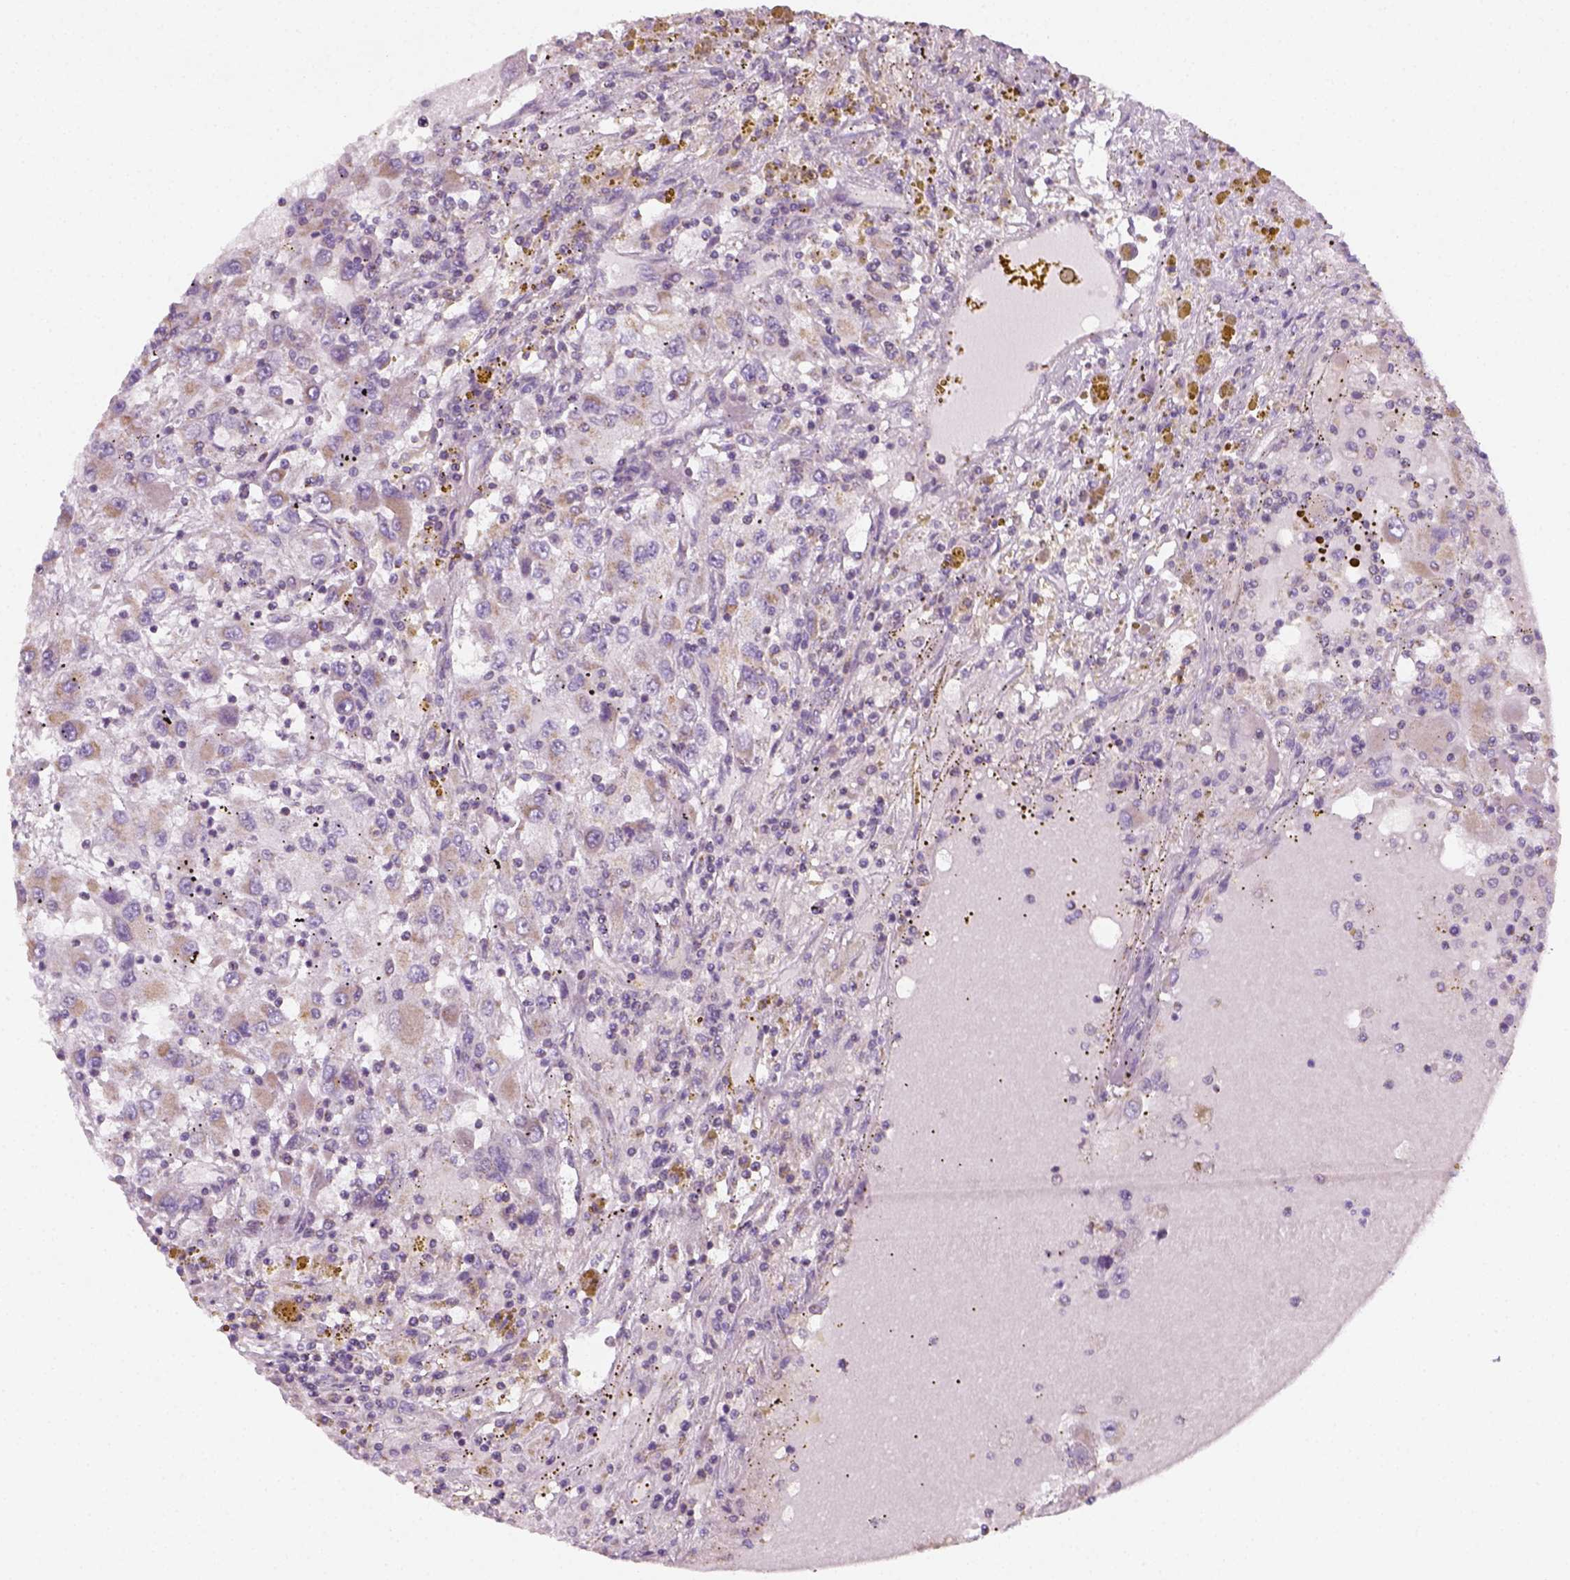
{"staining": {"intensity": "weak", "quantity": "25%-75%", "location": "cytoplasmic/membranous"}, "tissue": "renal cancer", "cell_type": "Tumor cells", "image_type": "cancer", "snomed": [{"axis": "morphology", "description": "Adenocarcinoma, NOS"}, {"axis": "topography", "description": "Kidney"}], "caption": "A high-resolution micrograph shows immunohistochemistry staining of renal adenocarcinoma, which demonstrates weak cytoplasmic/membranous expression in approximately 25%-75% of tumor cells. The staining is performed using DAB brown chromogen to label protein expression. The nuclei are counter-stained blue using hematoxylin.", "gene": "AWAT2", "patient": {"sex": "female", "age": 67}}